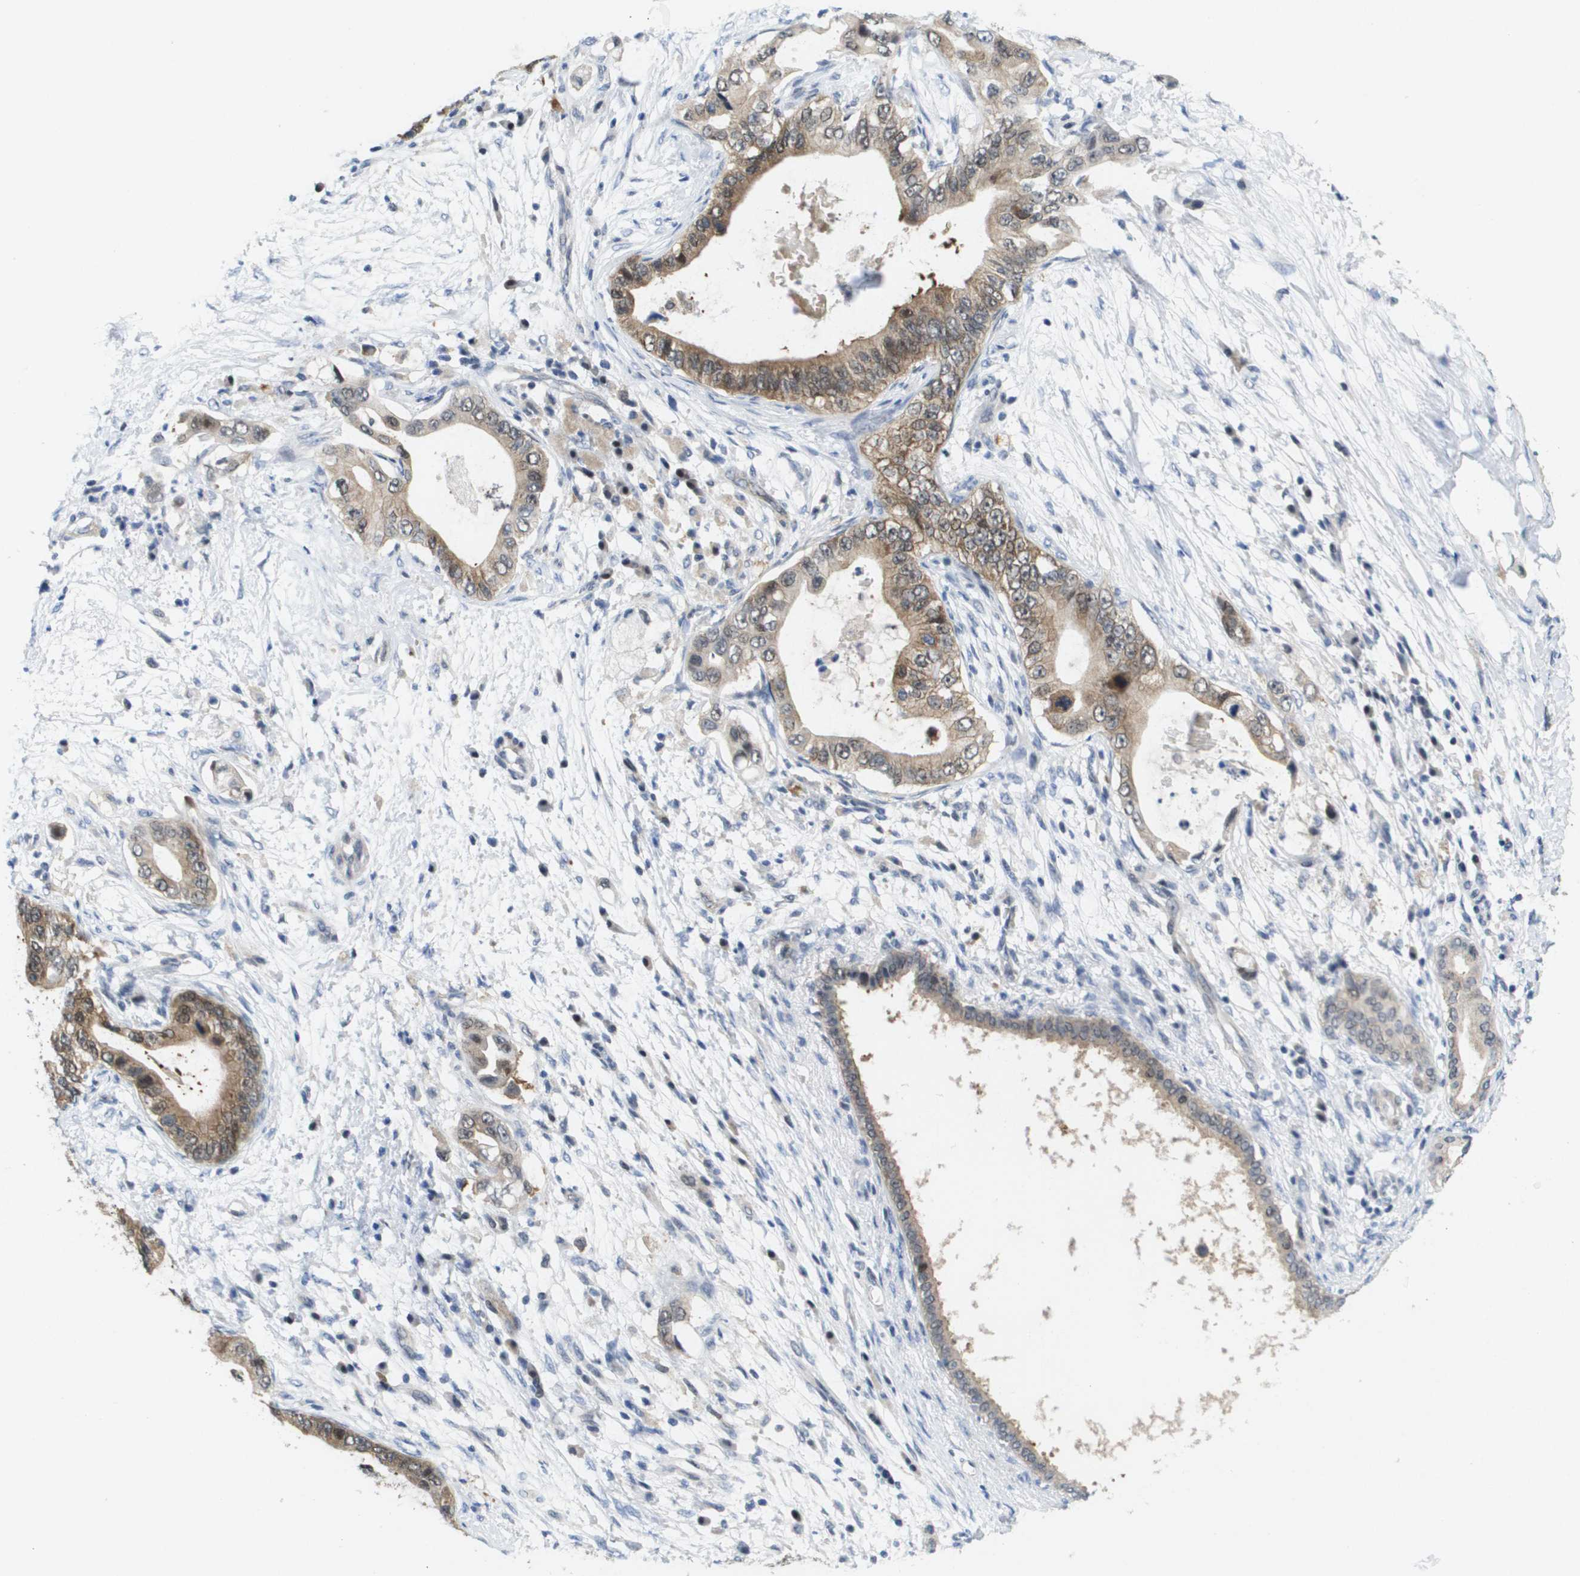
{"staining": {"intensity": "moderate", "quantity": ">75%", "location": "cytoplasmic/membranous"}, "tissue": "pancreatic cancer", "cell_type": "Tumor cells", "image_type": "cancer", "snomed": [{"axis": "morphology", "description": "Adenocarcinoma, NOS"}, {"axis": "topography", "description": "Pancreas"}], "caption": "Approximately >75% of tumor cells in human pancreatic cancer reveal moderate cytoplasmic/membranous protein positivity as visualized by brown immunohistochemical staining.", "gene": "FKBP4", "patient": {"sex": "male", "age": 77}}